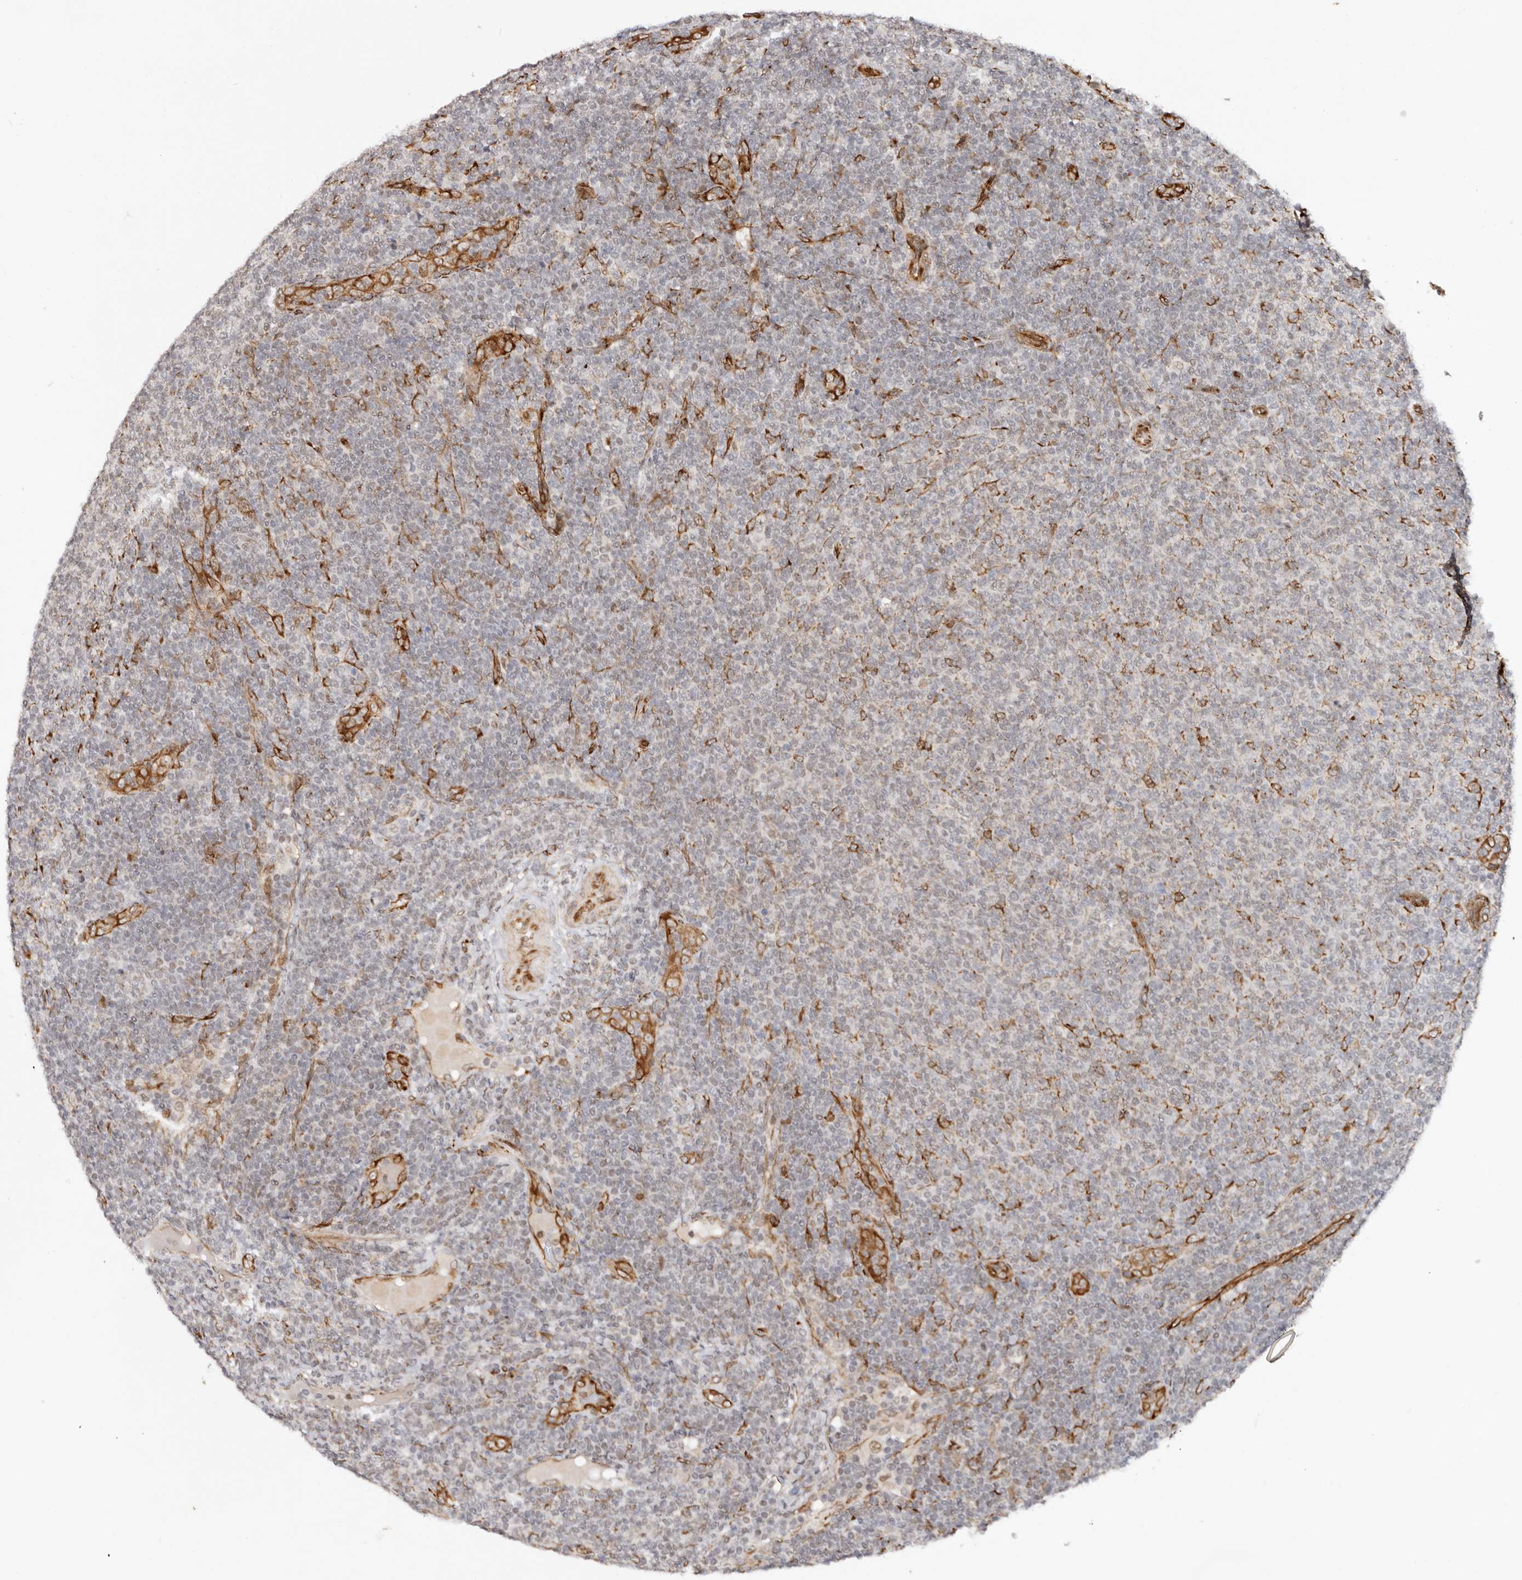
{"staining": {"intensity": "weak", "quantity": "<25%", "location": "nuclear"}, "tissue": "lymphoma", "cell_type": "Tumor cells", "image_type": "cancer", "snomed": [{"axis": "morphology", "description": "Malignant lymphoma, non-Hodgkin's type, Low grade"}, {"axis": "topography", "description": "Lymph node"}], "caption": "A high-resolution micrograph shows IHC staining of malignant lymphoma, non-Hodgkin's type (low-grade), which exhibits no significant expression in tumor cells. The staining is performed using DAB (3,3'-diaminobenzidine) brown chromogen with nuclei counter-stained in using hematoxylin.", "gene": "BCL2L15", "patient": {"sex": "male", "age": 66}}